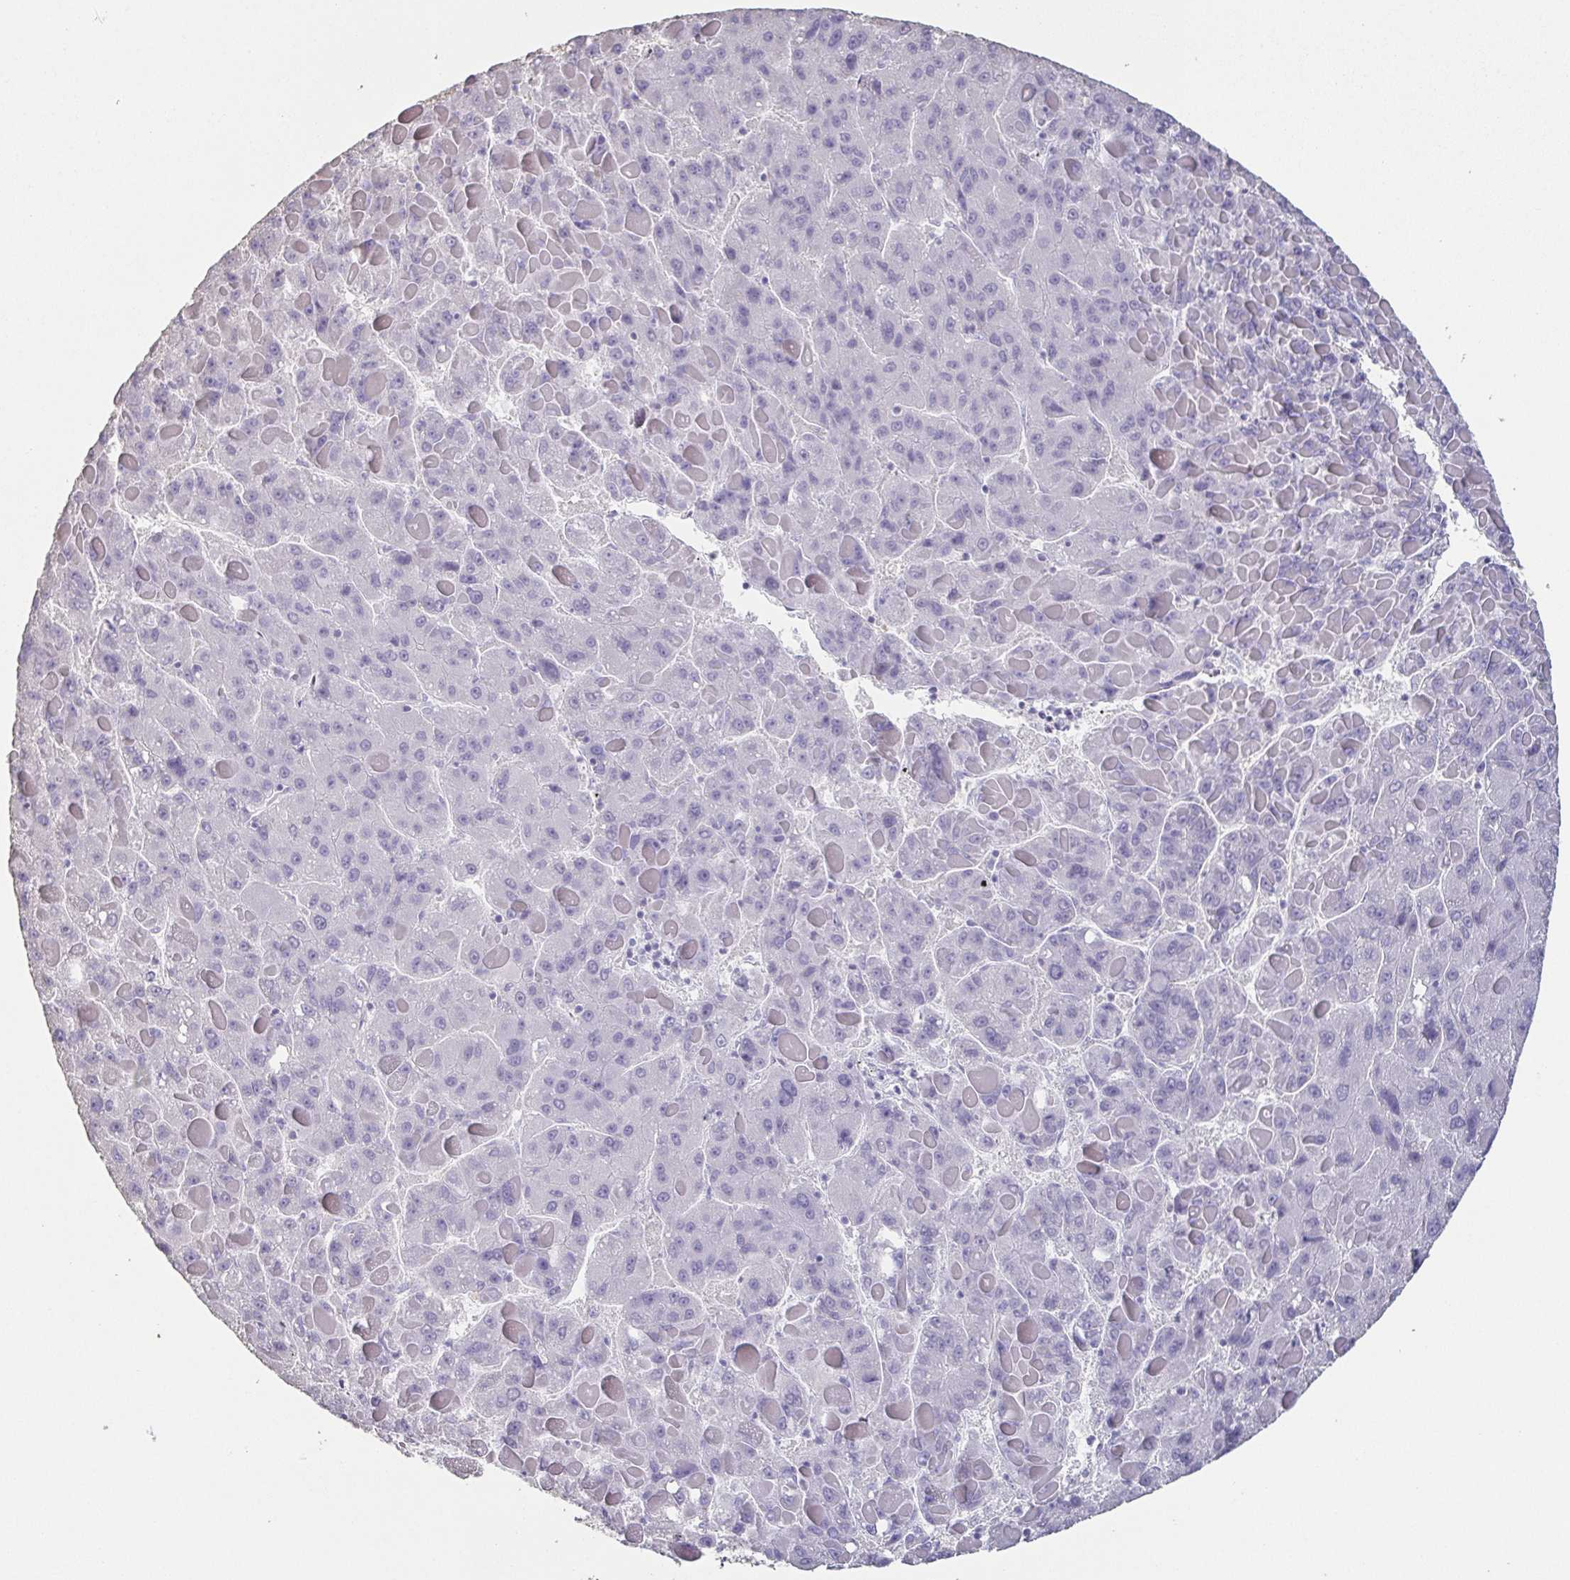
{"staining": {"intensity": "negative", "quantity": "none", "location": "none"}, "tissue": "liver cancer", "cell_type": "Tumor cells", "image_type": "cancer", "snomed": [{"axis": "morphology", "description": "Carcinoma, Hepatocellular, NOS"}, {"axis": "topography", "description": "Liver"}], "caption": "DAB immunohistochemical staining of human liver hepatocellular carcinoma shows no significant positivity in tumor cells.", "gene": "BPIFA2", "patient": {"sex": "female", "age": 82}}